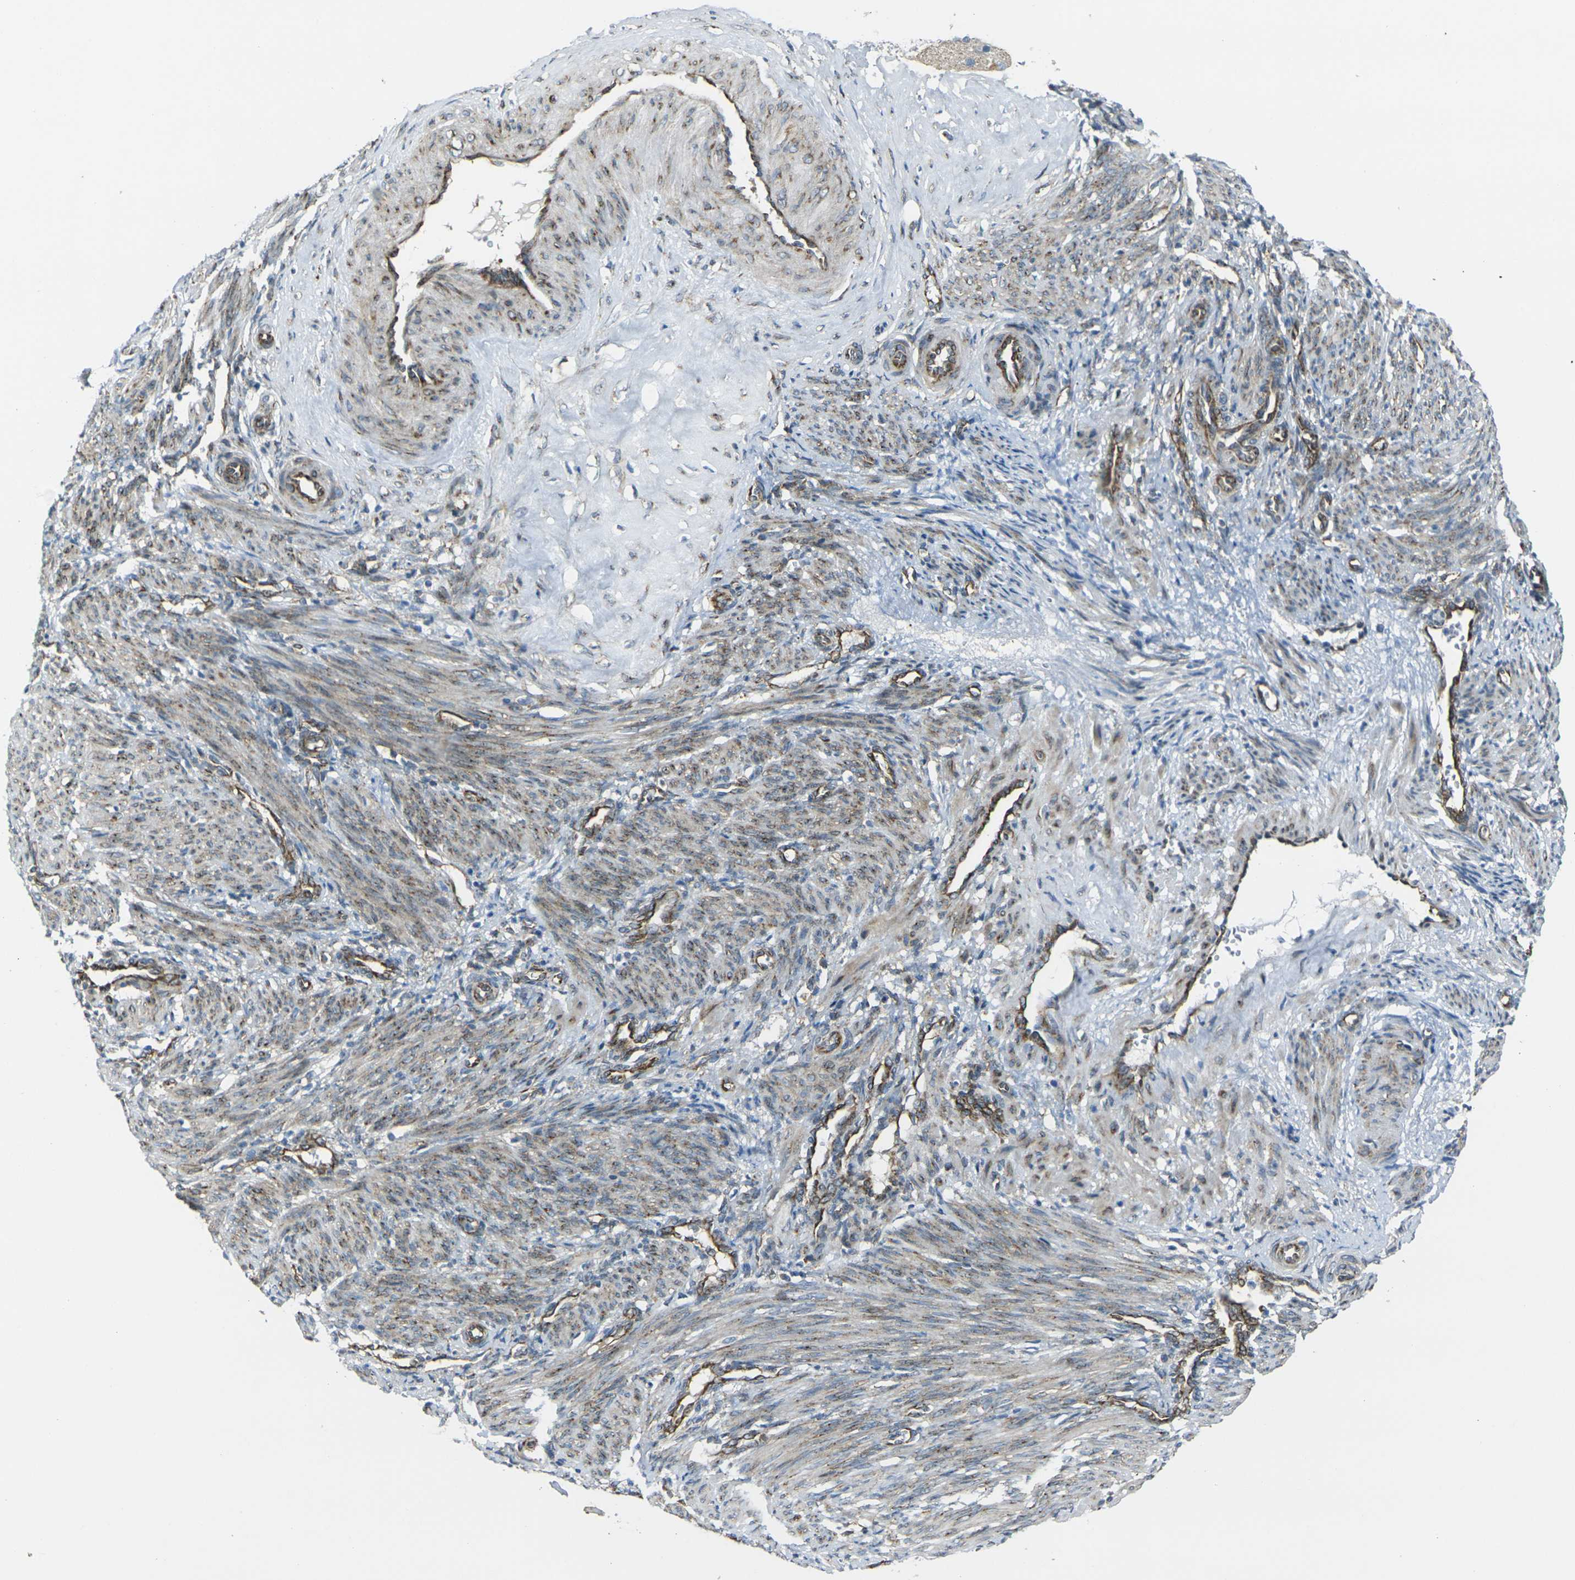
{"staining": {"intensity": "moderate", "quantity": ">75%", "location": "cytoplasmic/membranous"}, "tissue": "smooth muscle", "cell_type": "Smooth muscle cells", "image_type": "normal", "snomed": [{"axis": "morphology", "description": "Normal tissue, NOS"}, {"axis": "topography", "description": "Endometrium"}], "caption": "A medium amount of moderate cytoplasmic/membranous expression is identified in about >75% of smooth muscle cells in unremarkable smooth muscle.", "gene": "CELSR2", "patient": {"sex": "female", "age": 33}}